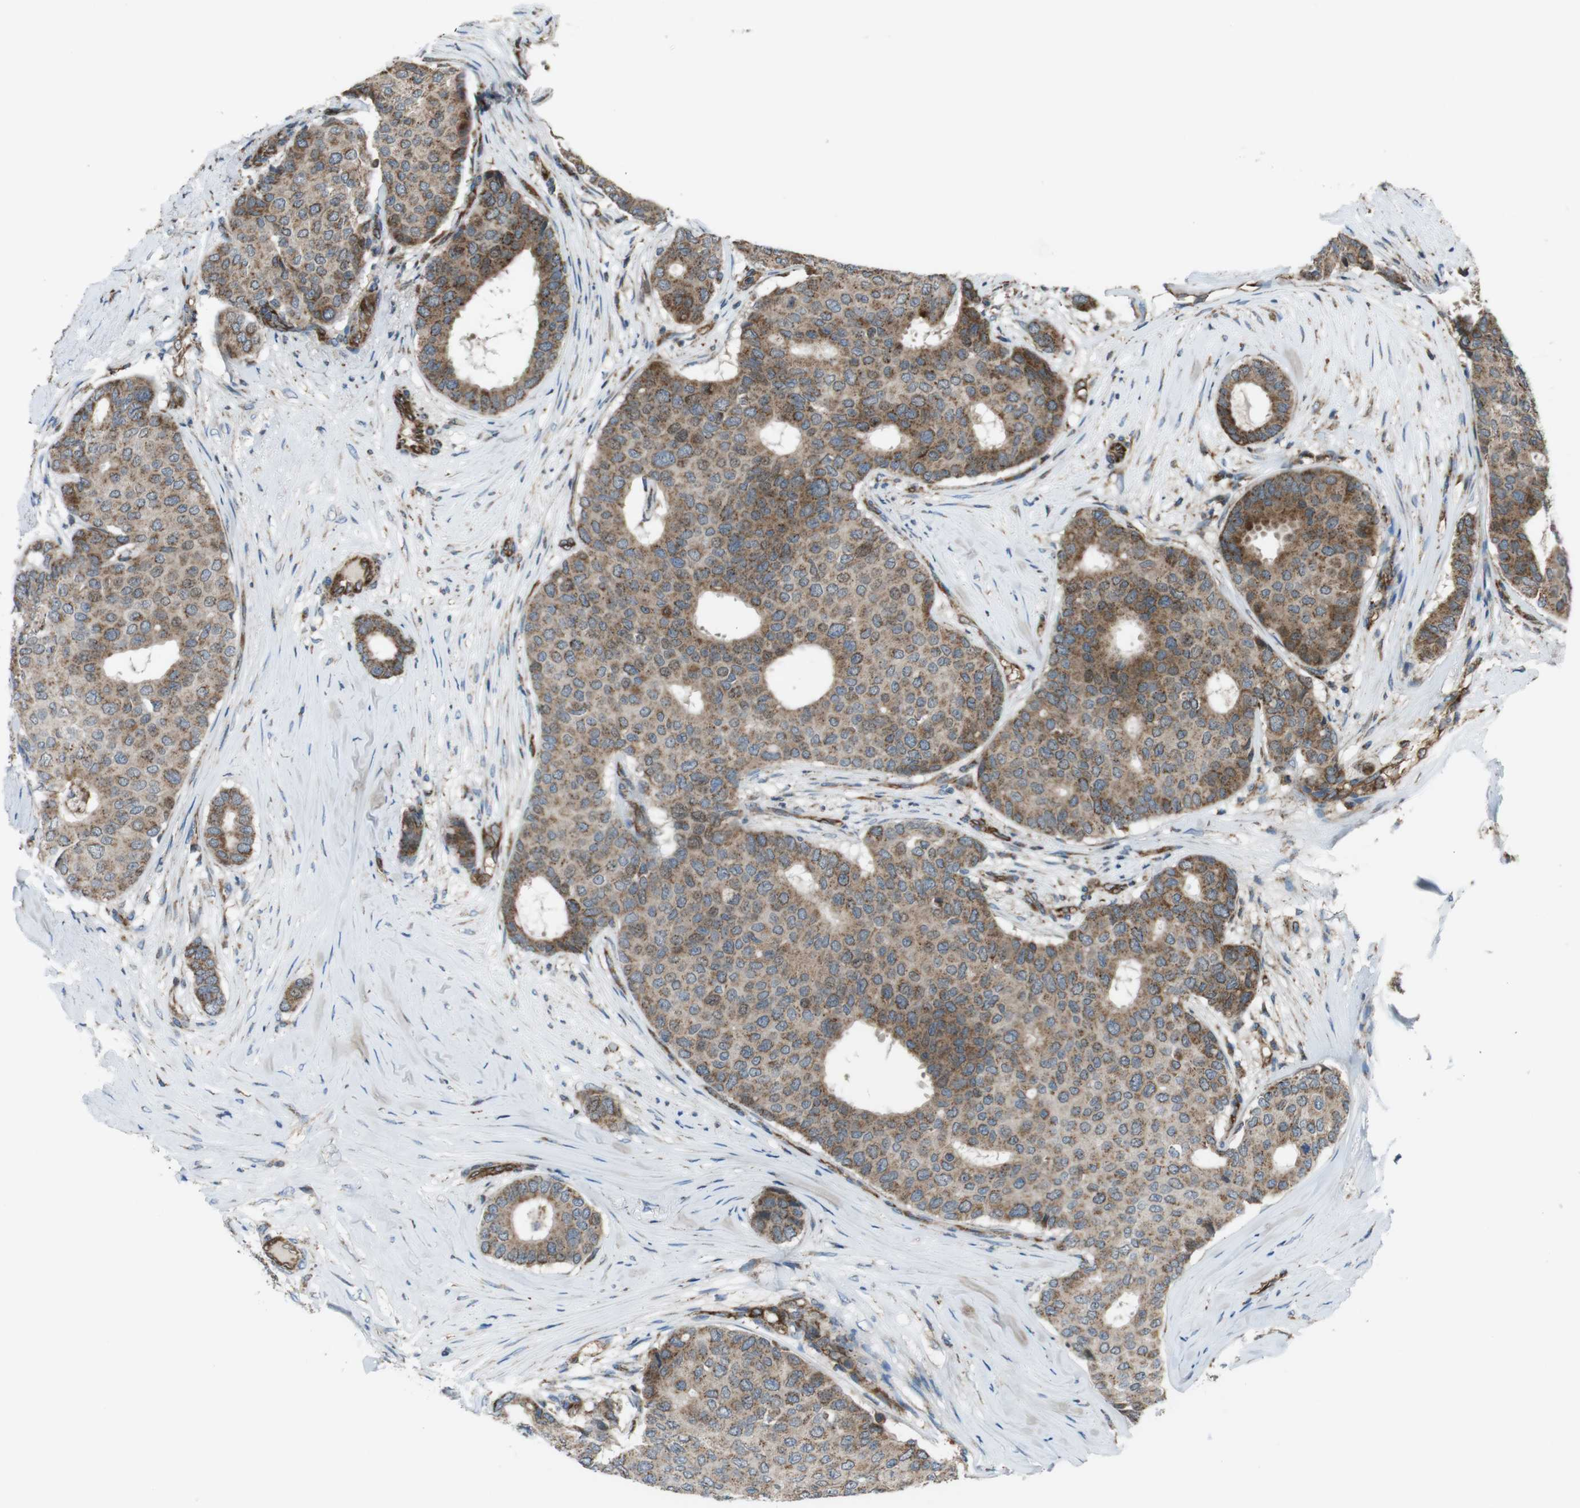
{"staining": {"intensity": "moderate", "quantity": ">75%", "location": "cytoplasmic/membranous"}, "tissue": "breast cancer", "cell_type": "Tumor cells", "image_type": "cancer", "snomed": [{"axis": "morphology", "description": "Duct carcinoma"}, {"axis": "topography", "description": "Breast"}], "caption": "High-power microscopy captured an IHC photomicrograph of breast cancer (invasive ductal carcinoma), revealing moderate cytoplasmic/membranous positivity in about >75% of tumor cells.", "gene": "GIMAP8", "patient": {"sex": "female", "age": 75}}